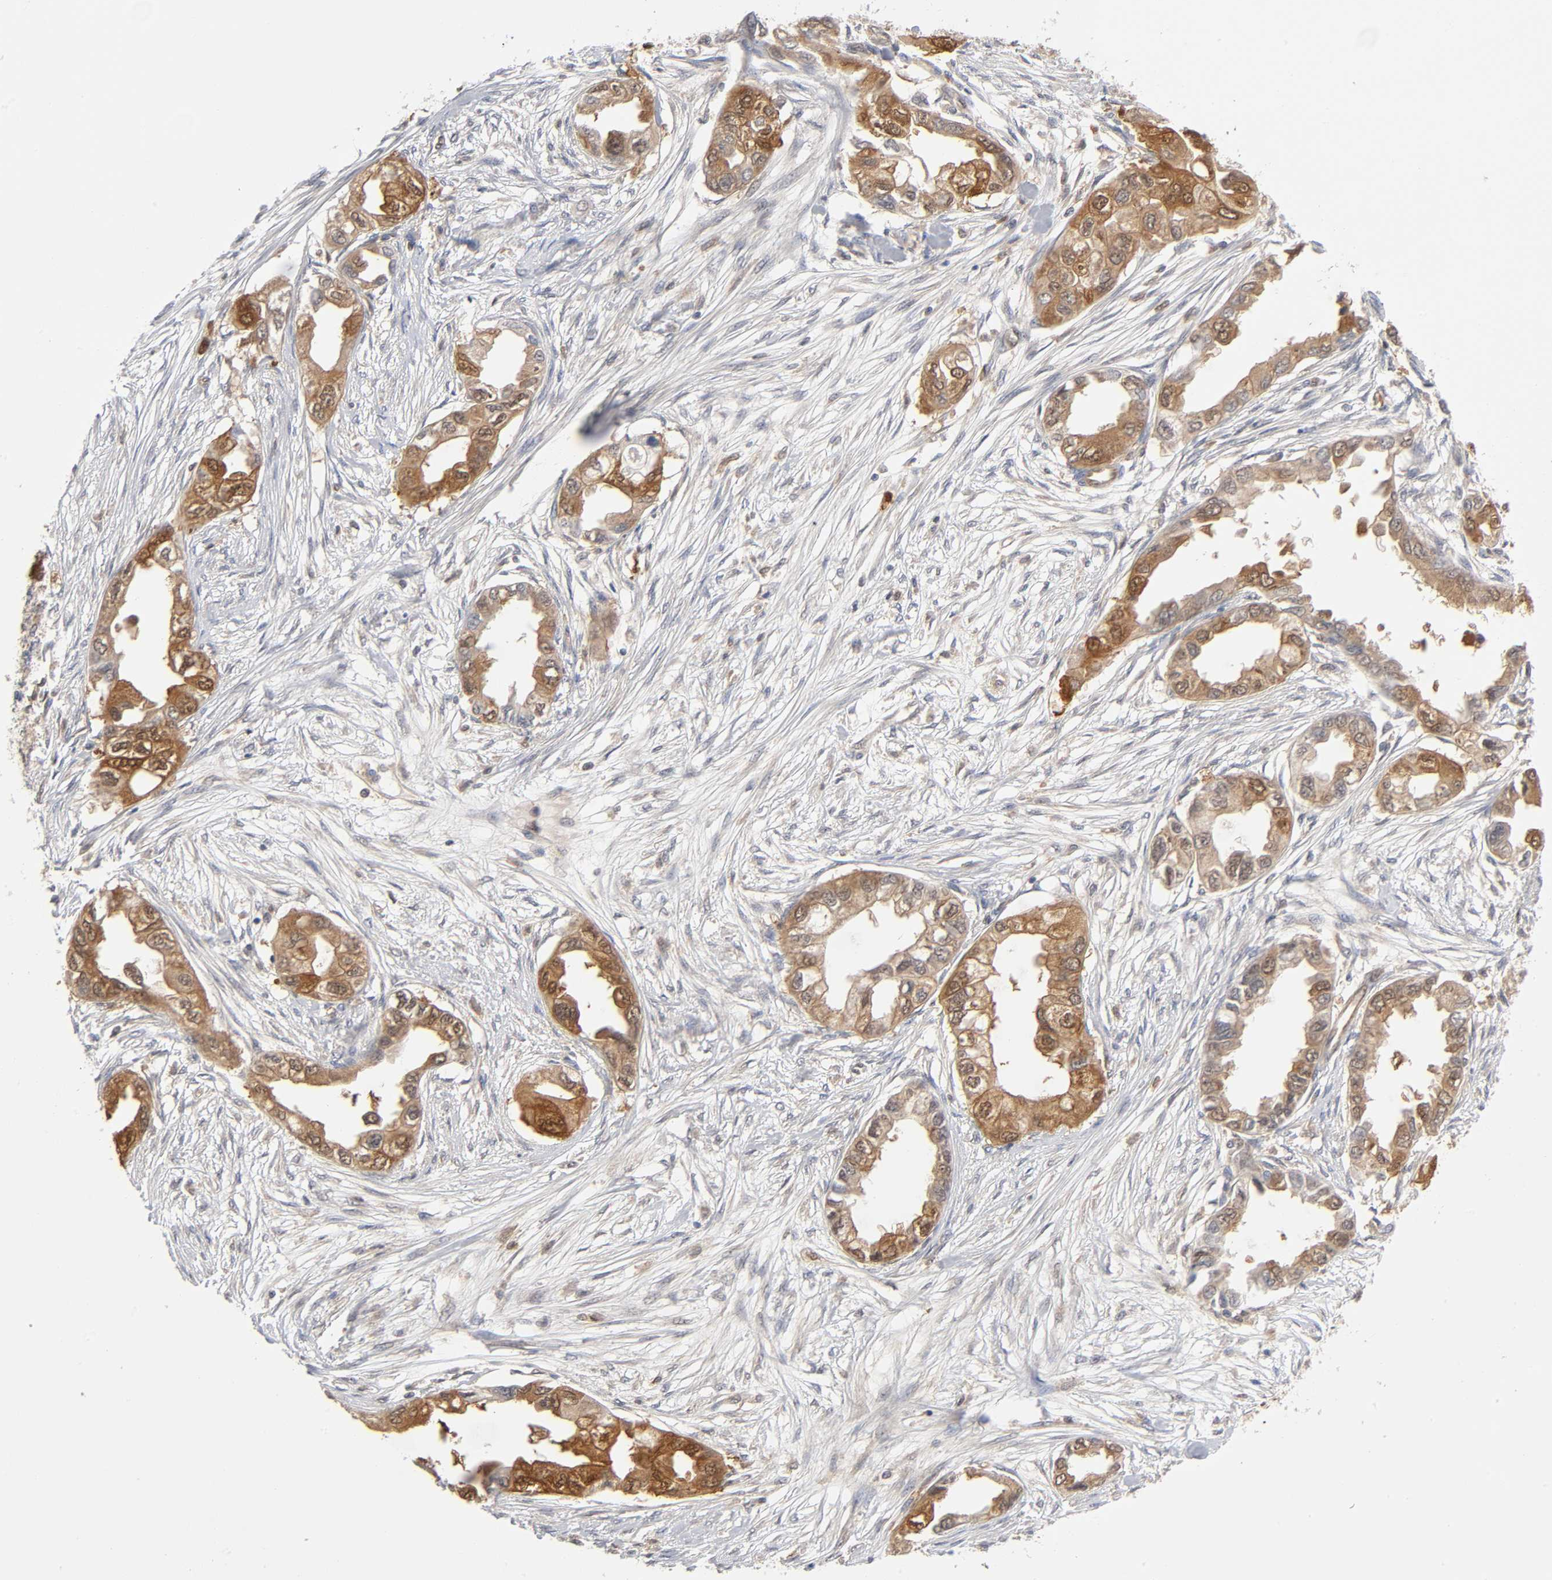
{"staining": {"intensity": "strong", "quantity": ">75%", "location": "cytoplasmic/membranous"}, "tissue": "endometrial cancer", "cell_type": "Tumor cells", "image_type": "cancer", "snomed": [{"axis": "morphology", "description": "Adenocarcinoma, NOS"}, {"axis": "topography", "description": "Endometrium"}], "caption": "Adenocarcinoma (endometrial) tissue demonstrates strong cytoplasmic/membranous expression in approximately >75% of tumor cells, visualized by immunohistochemistry. The protein is stained brown, and the nuclei are stained in blue (DAB (3,3'-diaminobenzidine) IHC with brightfield microscopy, high magnification).", "gene": "DFFB", "patient": {"sex": "female", "age": 67}}